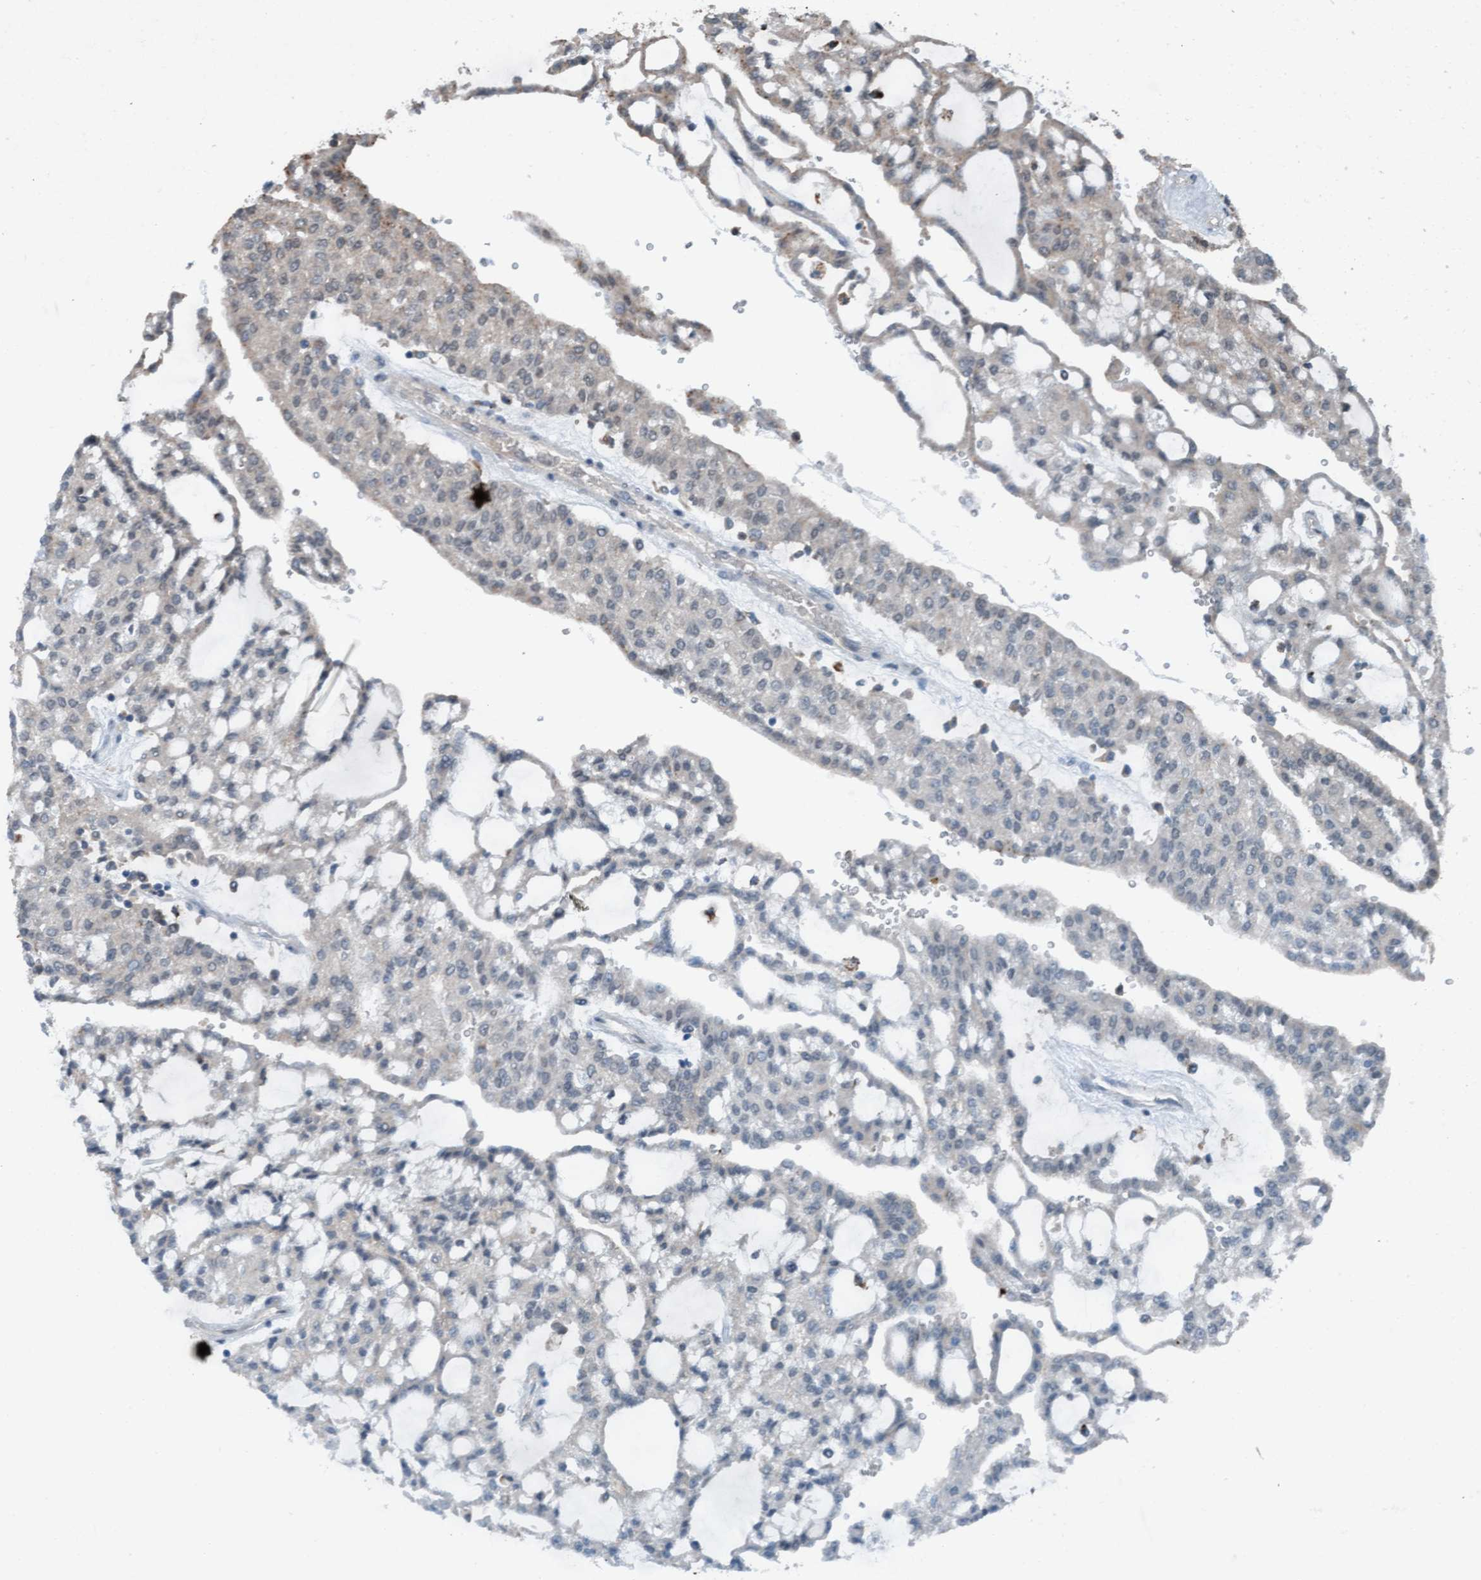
{"staining": {"intensity": "weak", "quantity": "<25%", "location": "cytoplasmic/membranous"}, "tissue": "renal cancer", "cell_type": "Tumor cells", "image_type": "cancer", "snomed": [{"axis": "morphology", "description": "Adenocarcinoma, NOS"}, {"axis": "topography", "description": "Kidney"}], "caption": "Immunohistochemistry (IHC) of human renal cancer (adenocarcinoma) reveals no positivity in tumor cells.", "gene": "PLXNB2", "patient": {"sex": "male", "age": 63}}